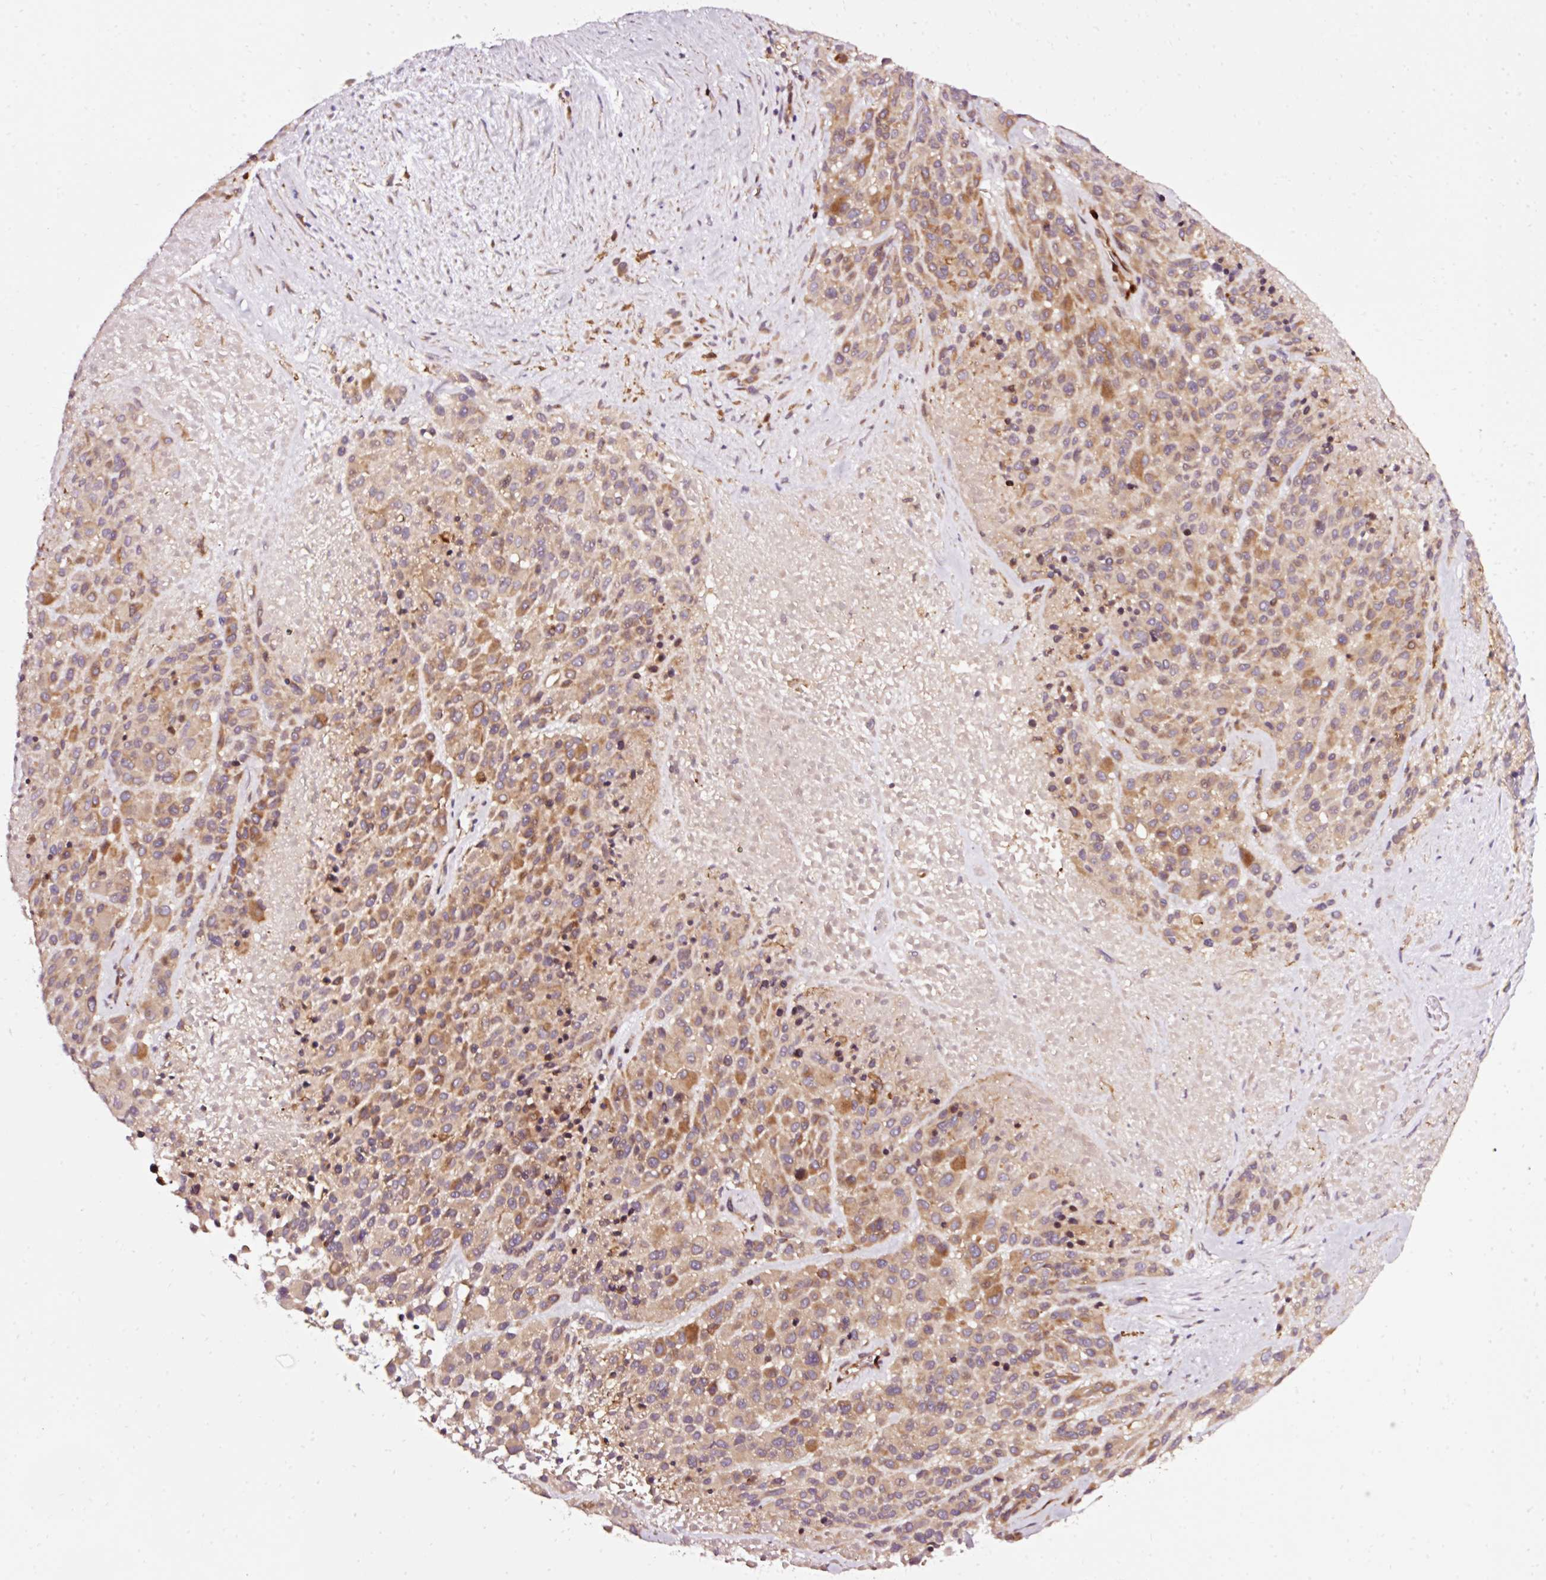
{"staining": {"intensity": "moderate", "quantity": ">75%", "location": "cytoplasmic/membranous"}, "tissue": "melanoma", "cell_type": "Tumor cells", "image_type": "cancer", "snomed": [{"axis": "morphology", "description": "Malignant melanoma, Metastatic site"}, {"axis": "topography", "description": "Skin"}], "caption": "Immunohistochemistry (IHC) (DAB) staining of malignant melanoma (metastatic site) shows moderate cytoplasmic/membranous protein expression in about >75% of tumor cells.", "gene": "NAPA", "patient": {"sex": "female", "age": 81}}